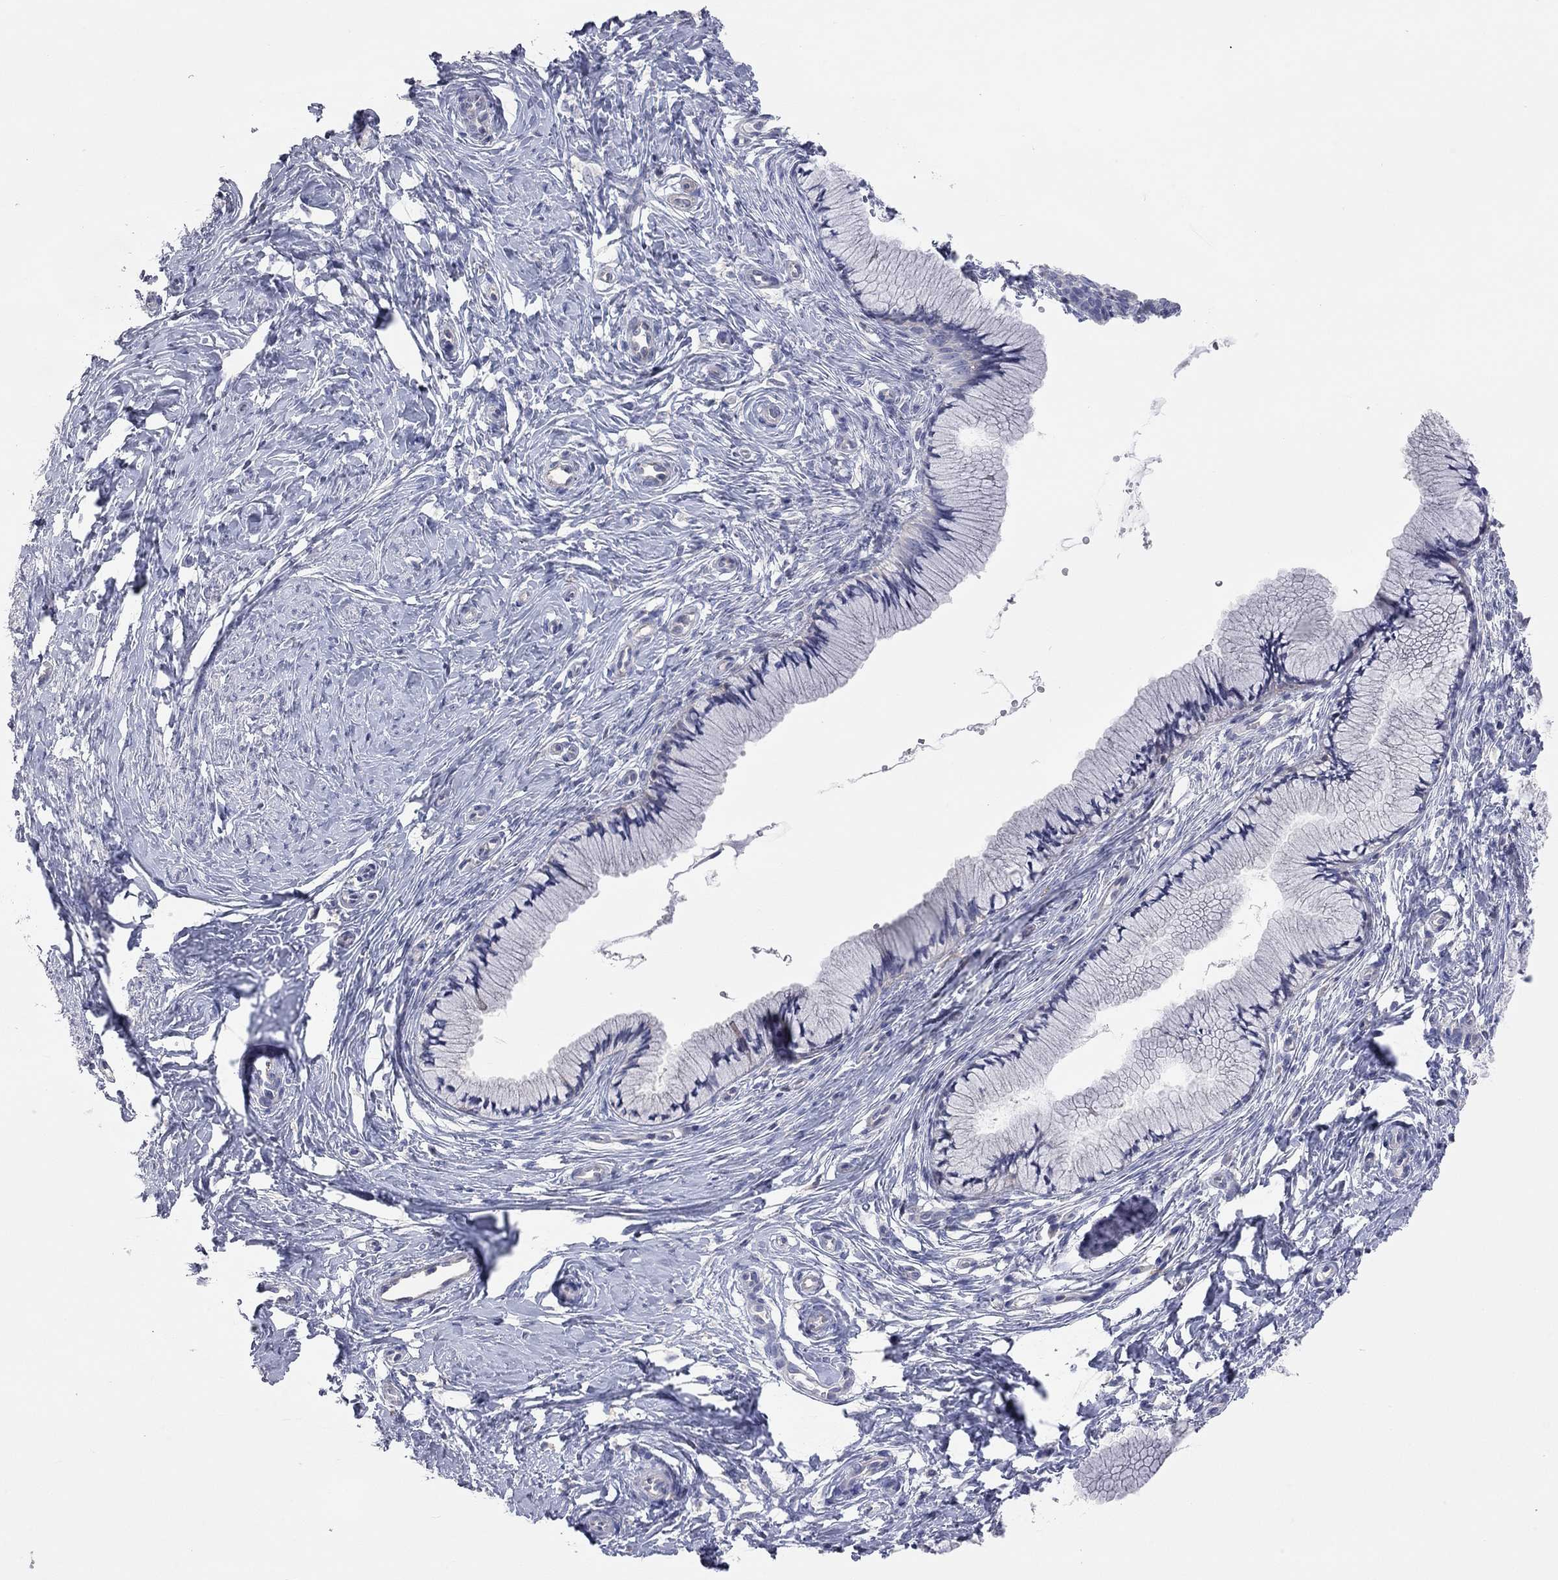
{"staining": {"intensity": "negative", "quantity": "none", "location": "none"}, "tissue": "cervix", "cell_type": "Glandular cells", "image_type": "normal", "snomed": [{"axis": "morphology", "description": "Normal tissue, NOS"}, {"axis": "topography", "description": "Cervix"}], "caption": "Immunohistochemistry (IHC) of unremarkable cervix displays no positivity in glandular cells.", "gene": "KCNB1", "patient": {"sex": "female", "age": 37}}